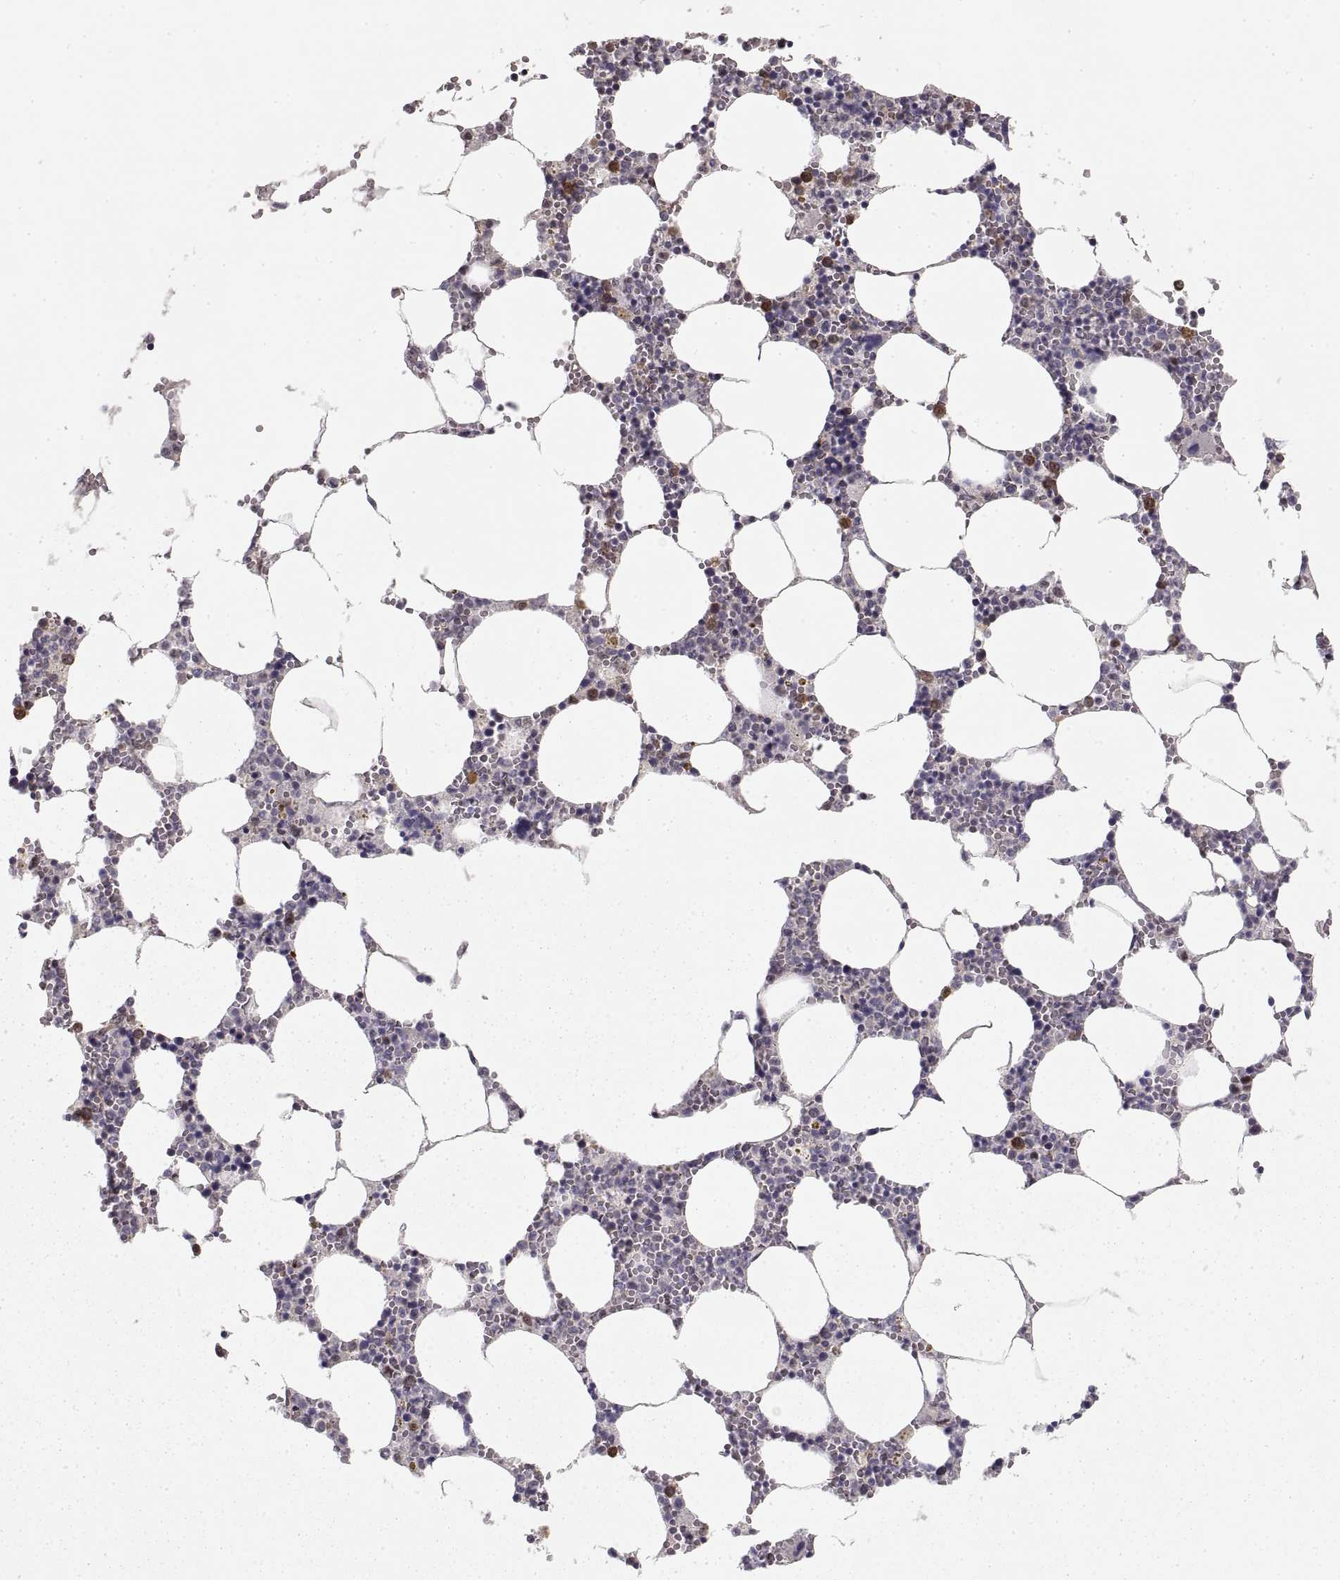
{"staining": {"intensity": "strong", "quantity": "<25%", "location": "cytoplasmic/membranous"}, "tissue": "bone marrow", "cell_type": "Hematopoietic cells", "image_type": "normal", "snomed": [{"axis": "morphology", "description": "Normal tissue, NOS"}, {"axis": "topography", "description": "Bone marrow"}], "caption": "This micrograph shows IHC staining of normal bone marrow, with medium strong cytoplasmic/membranous expression in approximately <25% of hematopoietic cells.", "gene": "HSP90AB1", "patient": {"sex": "female", "age": 64}}